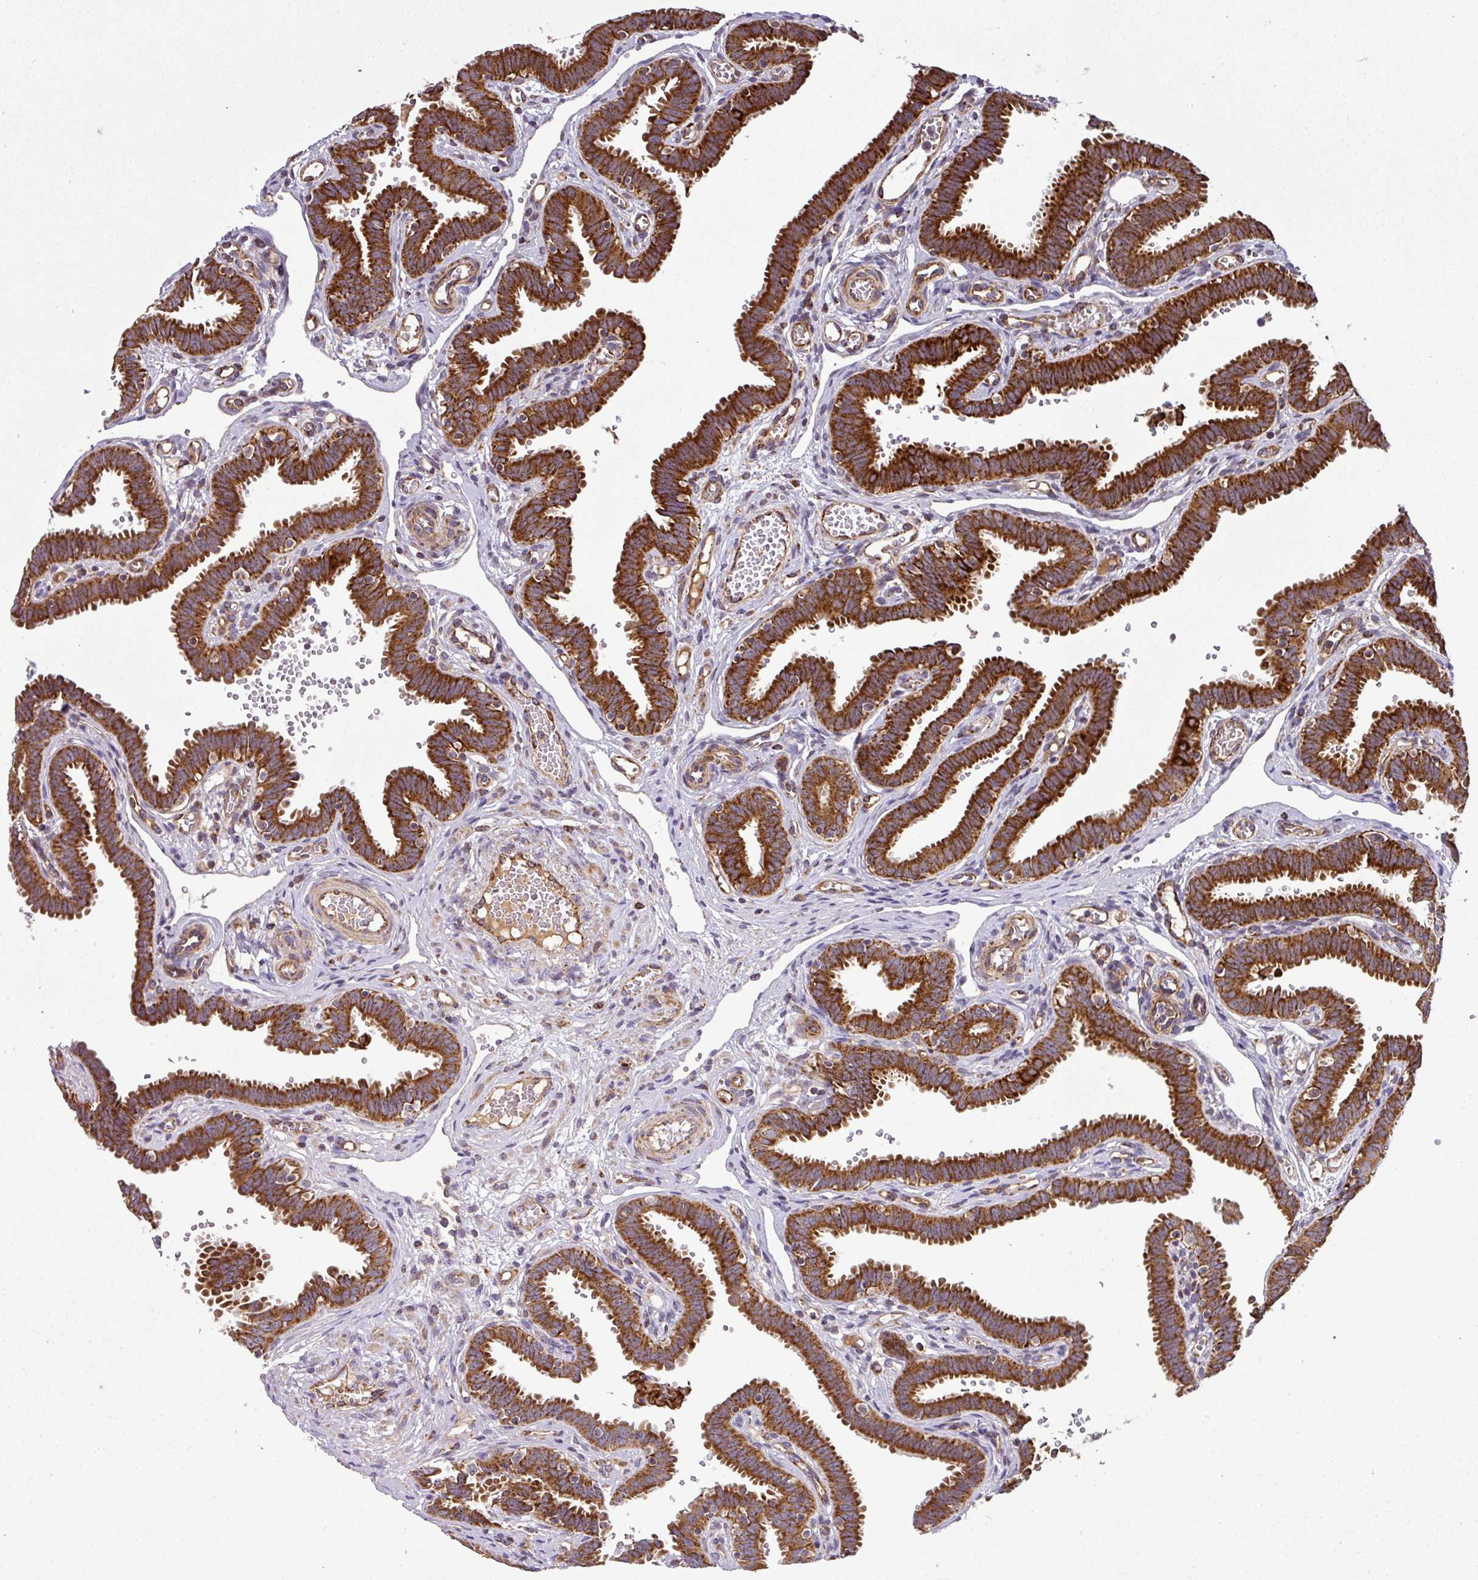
{"staining": {"intensity": "strong", "quantity": ">75%", "location": "cytoplasmic/membranous"}, "tissue": "fallopian tube", "cell_type": "Glandular cells", "image_type": "normal", "snomed": [{"axis": "morphology", "description": "Normal tissue, NOS"}, {"axis": "topography", "description": "Fallopian tube"}], "caption": "Immunohistochemistry of unremarkable human fallopian tube shows high levels of strong cytoplasmic/membranous expression in about >75% of glandular cells.", "gene": "PRELID3B", "patient": {"sex": "female", "age": 37}}